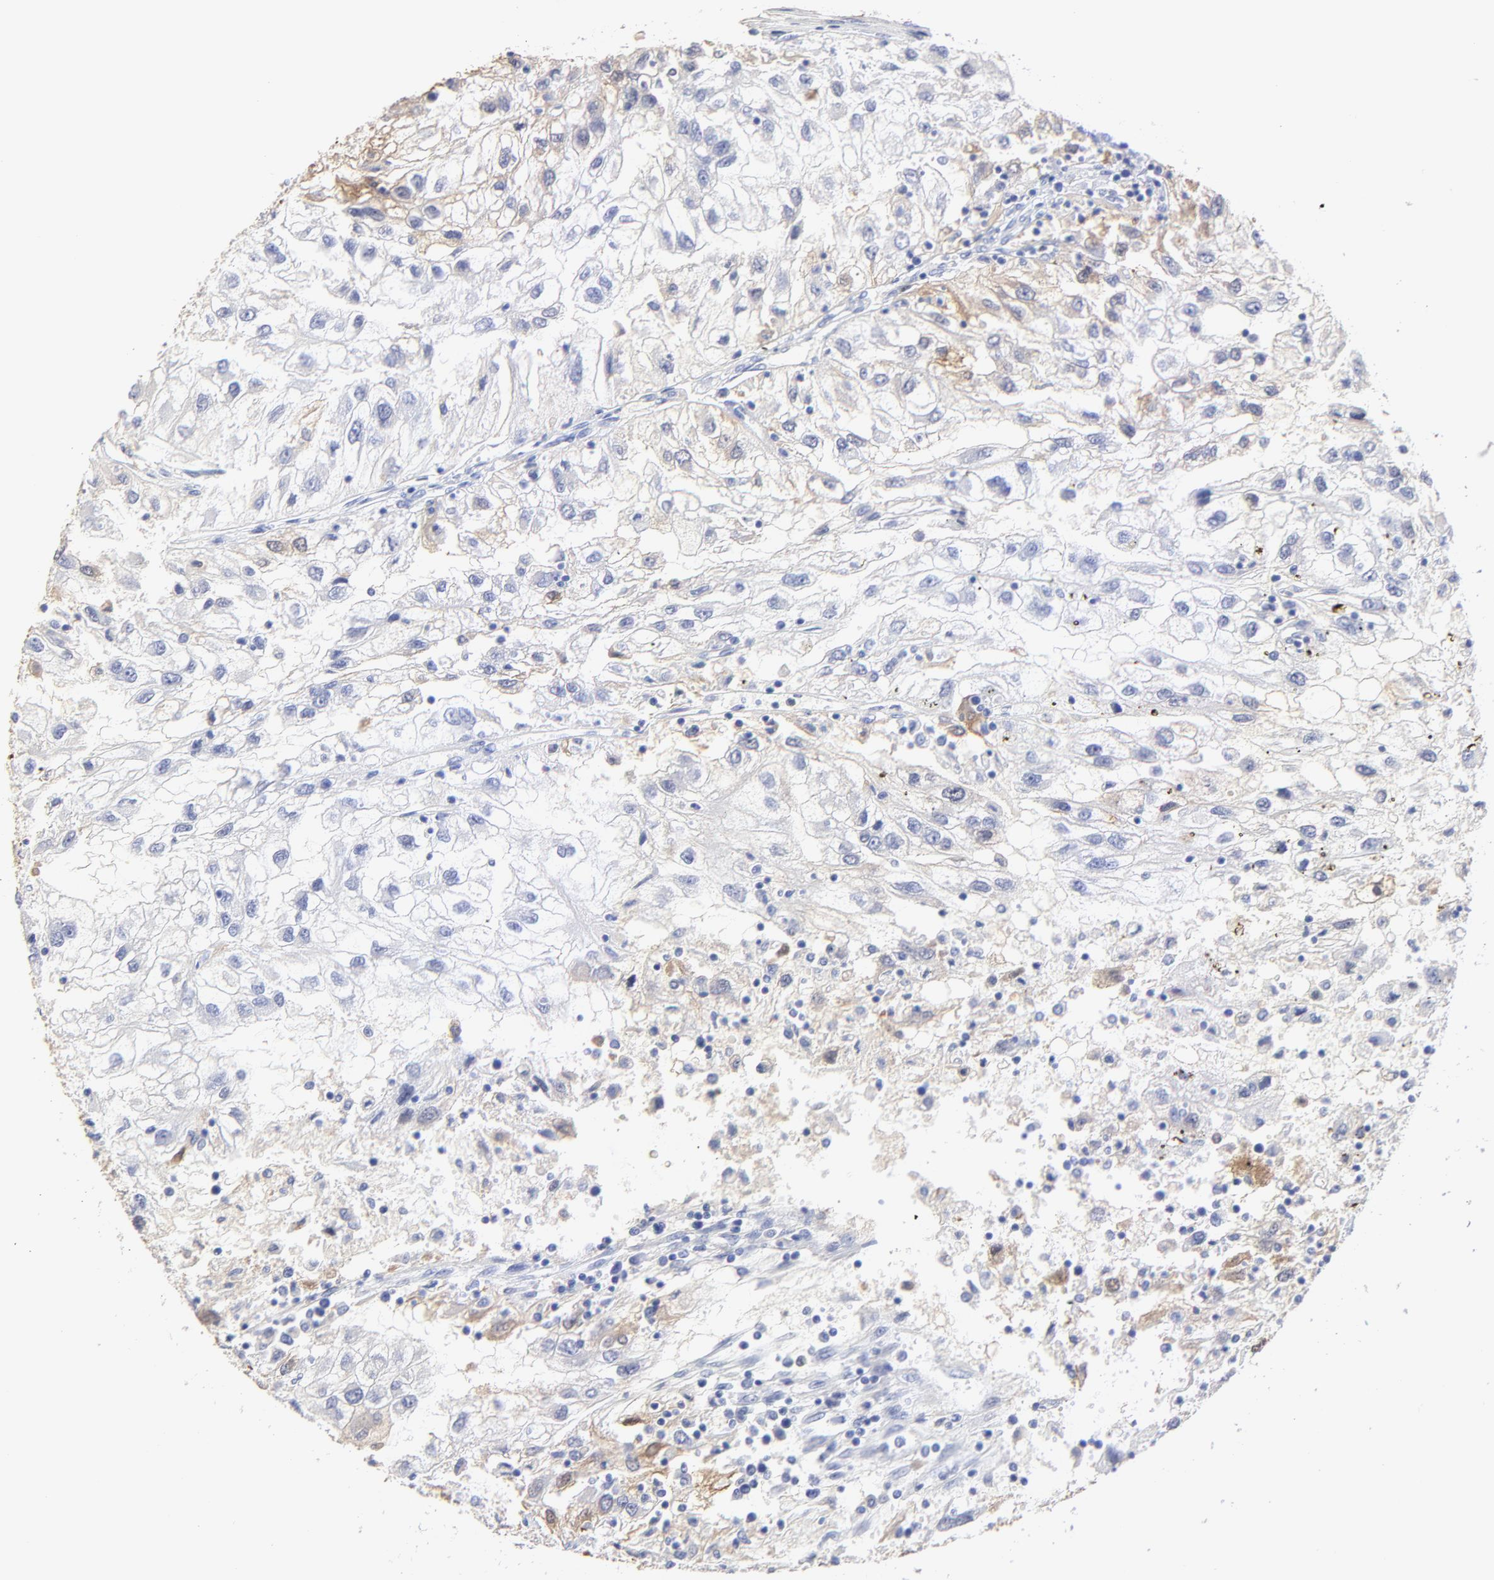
{"staining": {"intensity": "moderate", "quantity": "<25%", "location": "cytoplasmic/membranous"}, "tissue": "renal cancer", "cell_type": "Tumor cells", "image_type": "cancer", "snomed": [{"axis": "morphology", "description": "Normal tissue, NOS"}, {"axis": "morphology", "description": "Adenocarcinoma, NOS"}, {"axis": "topography", "description": "Kidney"}], "caption": "Renal cancer stained for a protein exhibits moderate cytoplasmic/membranous positivity in tumor cells.", "gene": "SMARCA1", "patient": {"sex": "male", "age": 71}}